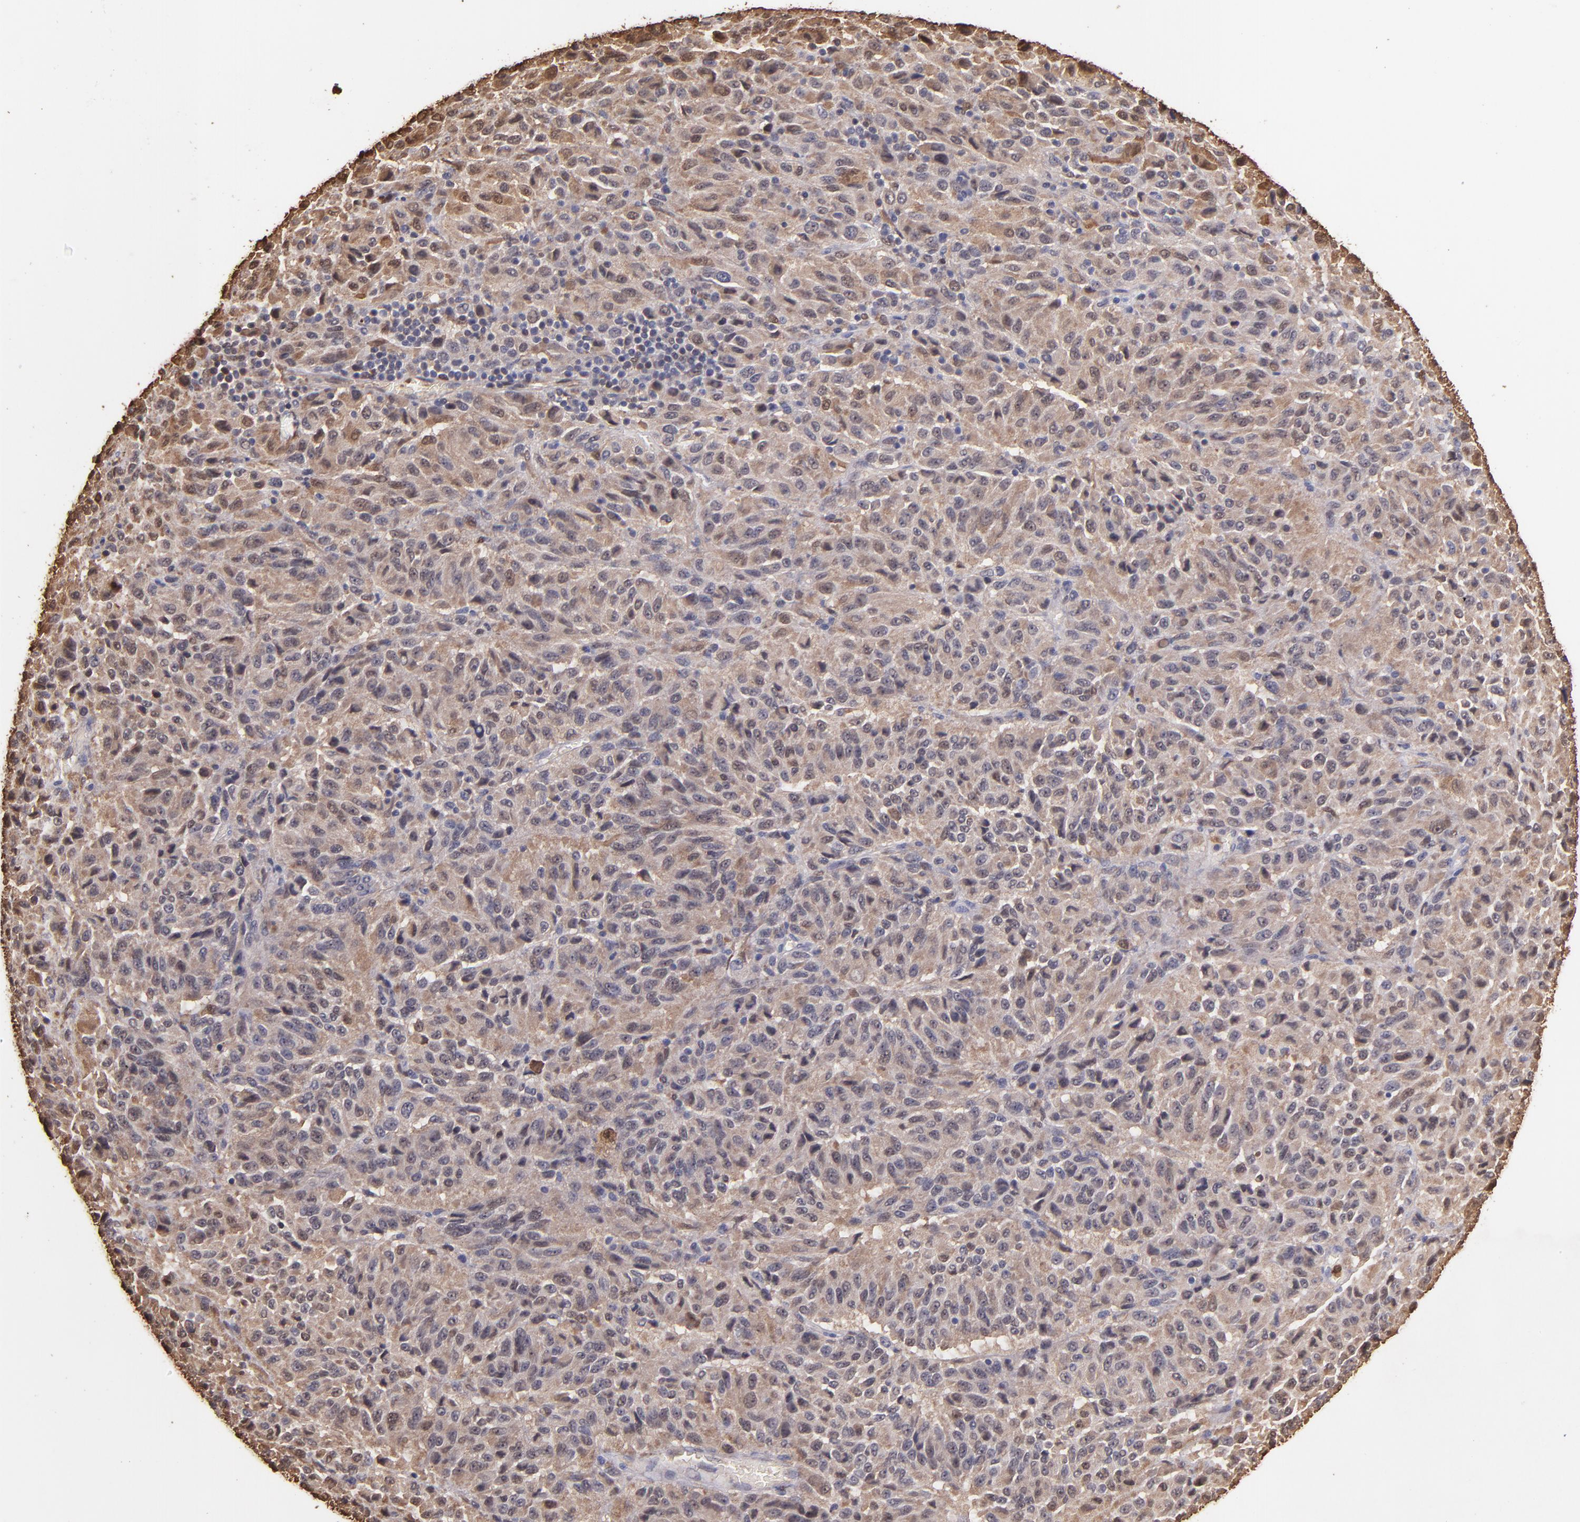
{"staining": {"intensity": "moderate", "quantity": "25%-75%", "location": "cytoplasmic/membranous"}, "tissue": "melanoma", "cell_type": "Tumor cells", "image_type": "cancer", "snomed": [{"axis": "morphology", "description": "Malignant melanoma, Metastatic site"}, {"axis": "topography", "description": "Lung"}], "caption": "Approximately 25%-75% of tumor cells in malignant melanoma (metastatic site) reveal moderate cytoplasmic/membranous protein staining as visualized by brown immunohistochemical staining.", "gene": "S100A6", "patient": {"sex": "male", "age": 64}}